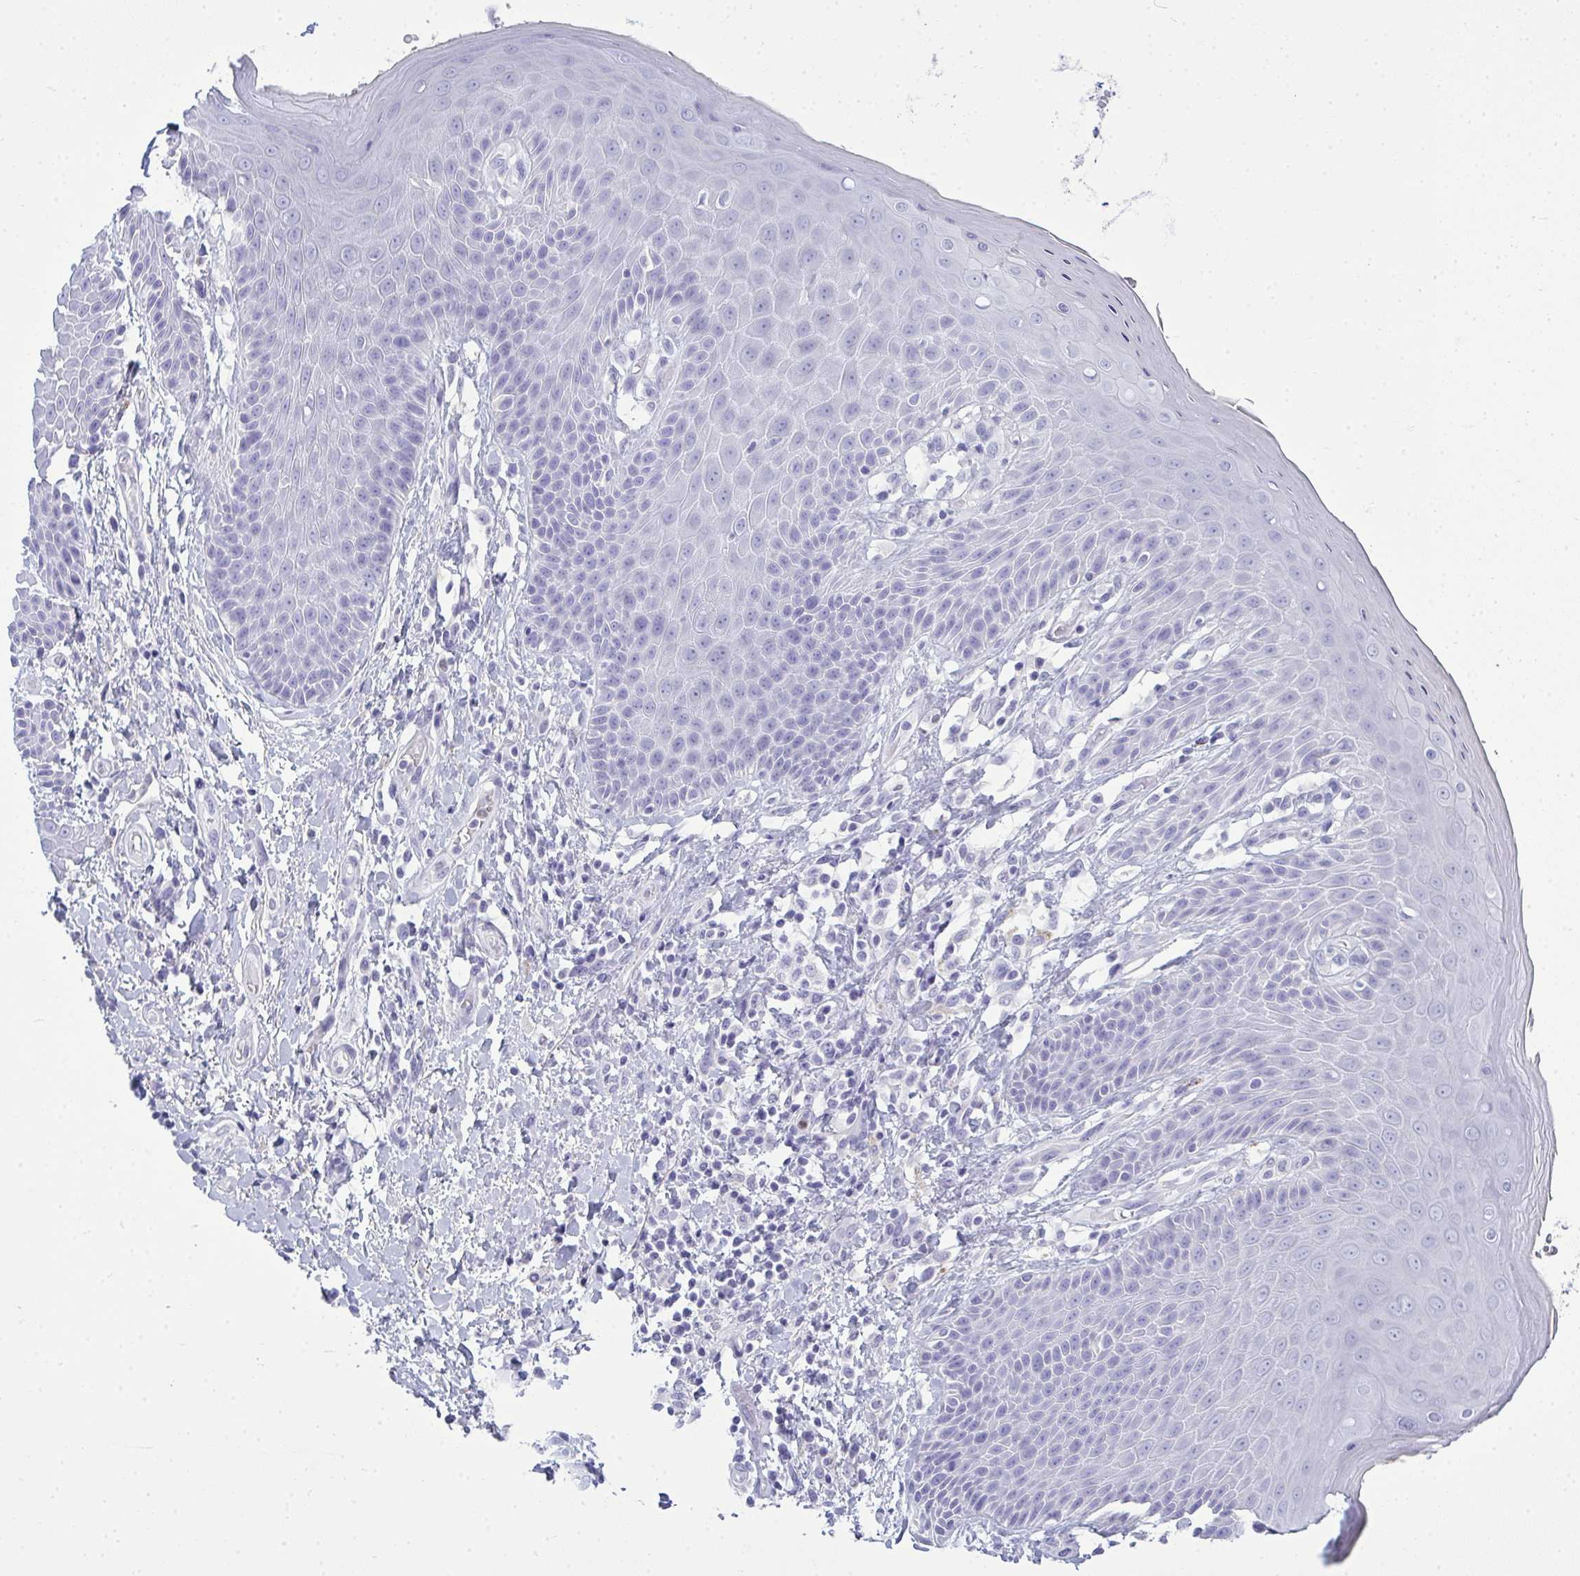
{"staining": {"intensity": "moderate", "quantity": "<25%", "location": "cytoplasmic/membranous"}, "tissue": "skin", "cell_type": "Epidermal cells", "image_type": "normal", "snomed": [{"axis": "morphology", "description": "Normal tissue, NOS"}, {"axis": "topography", "description": "Anal"}, {"axis": "topography", "description": "Peripheral nerve tissue"}], "caption": "Benign skin displays moderate cytoplasmic/membranous expression in approximately <25% of epidermal cells.", "gene": "SERPINB10", "patient": {"sex": "male", "age": 51}}